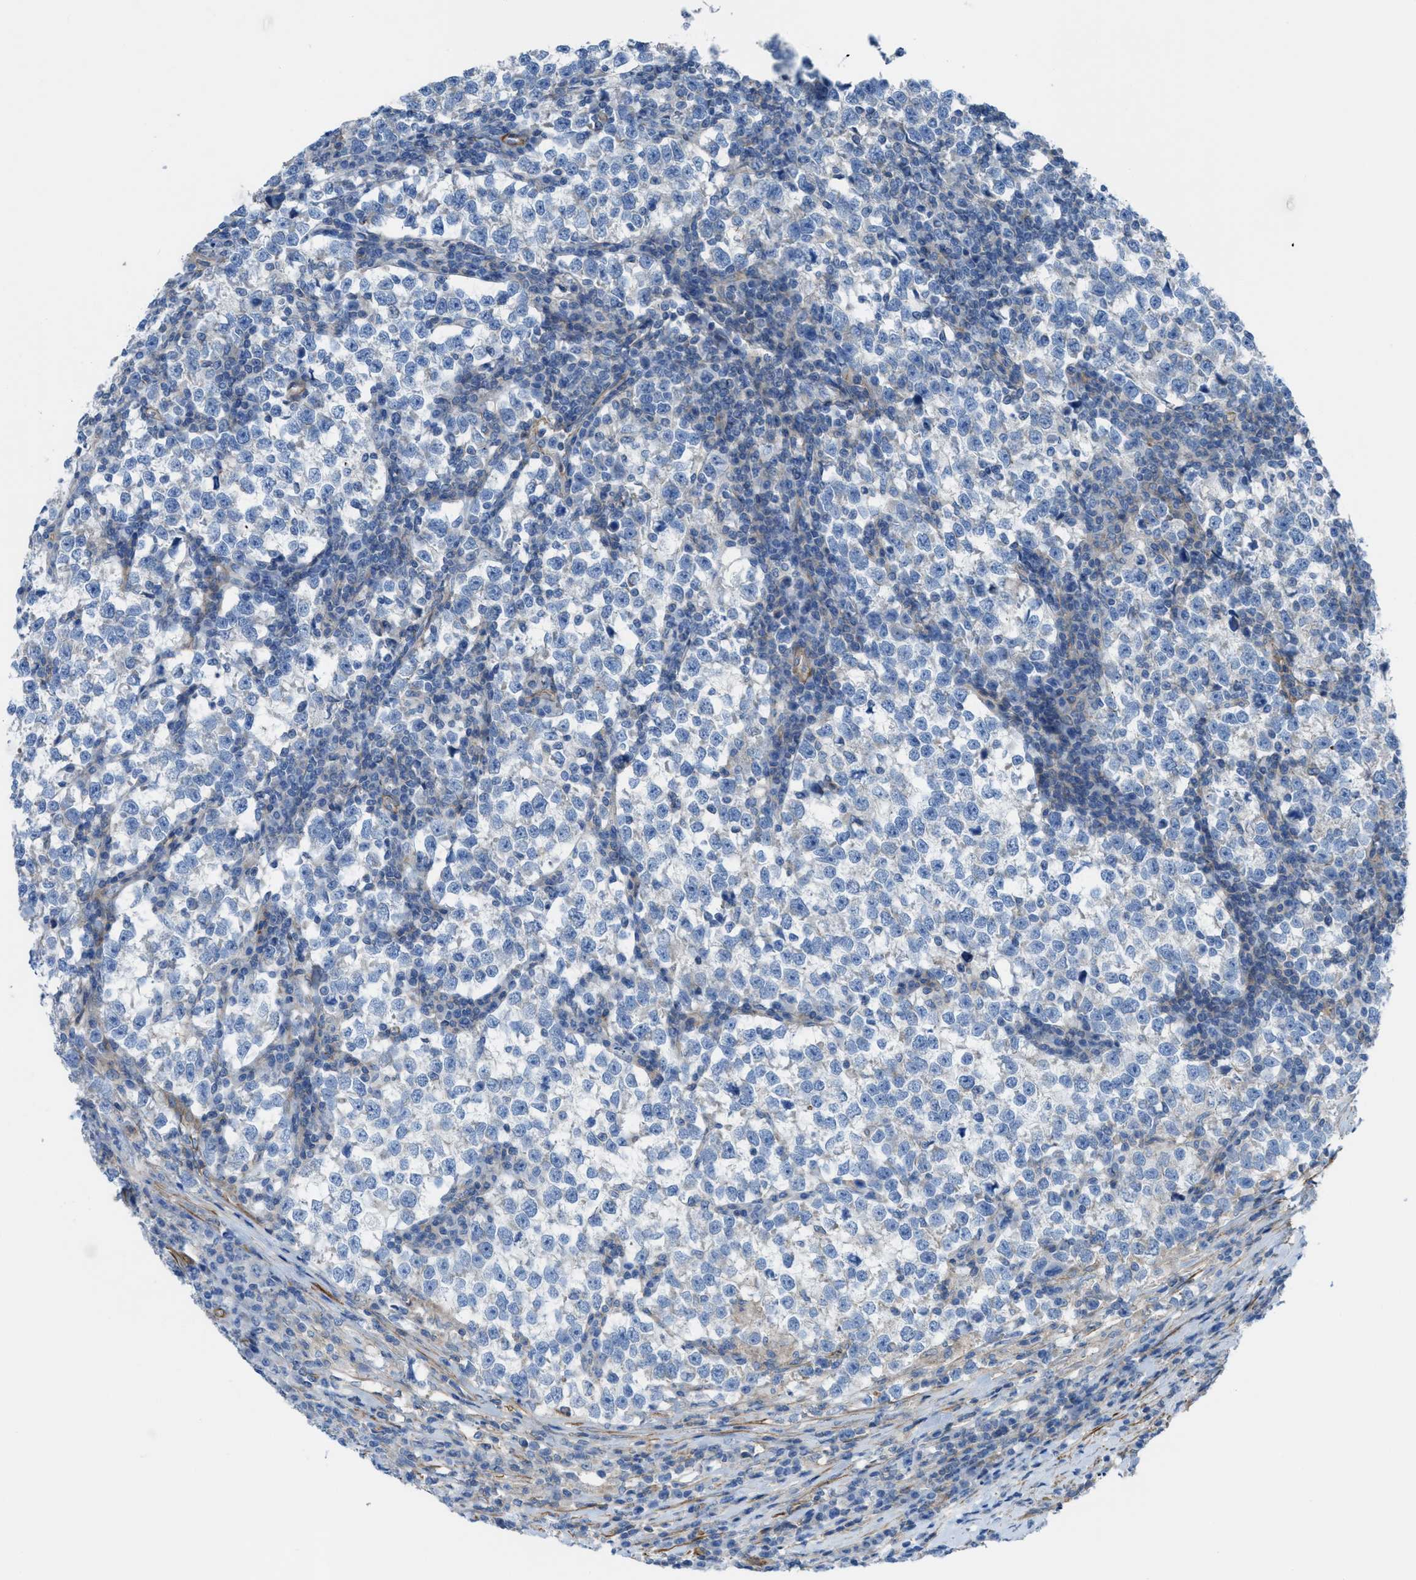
{"staining": {"intensity": "negative", "quantity": "none", "location": "none"}, "tissue": "testis cancer", "cell_type": "Tumor cells", "image_type": "cancer", "snomed": [{"axis": "morphology", "description": "Normal tissue, NOS"}, {"axis": "morphology", "description": "Seminoma, NOS"}, {"axis": "topography", "description": "Testis"}], "caption": "This is an IHC image of testis cancer. There is no positivity in tumor cells.", "gene": "KCNH7", "patient": {"sex": "male", "age": 43}}